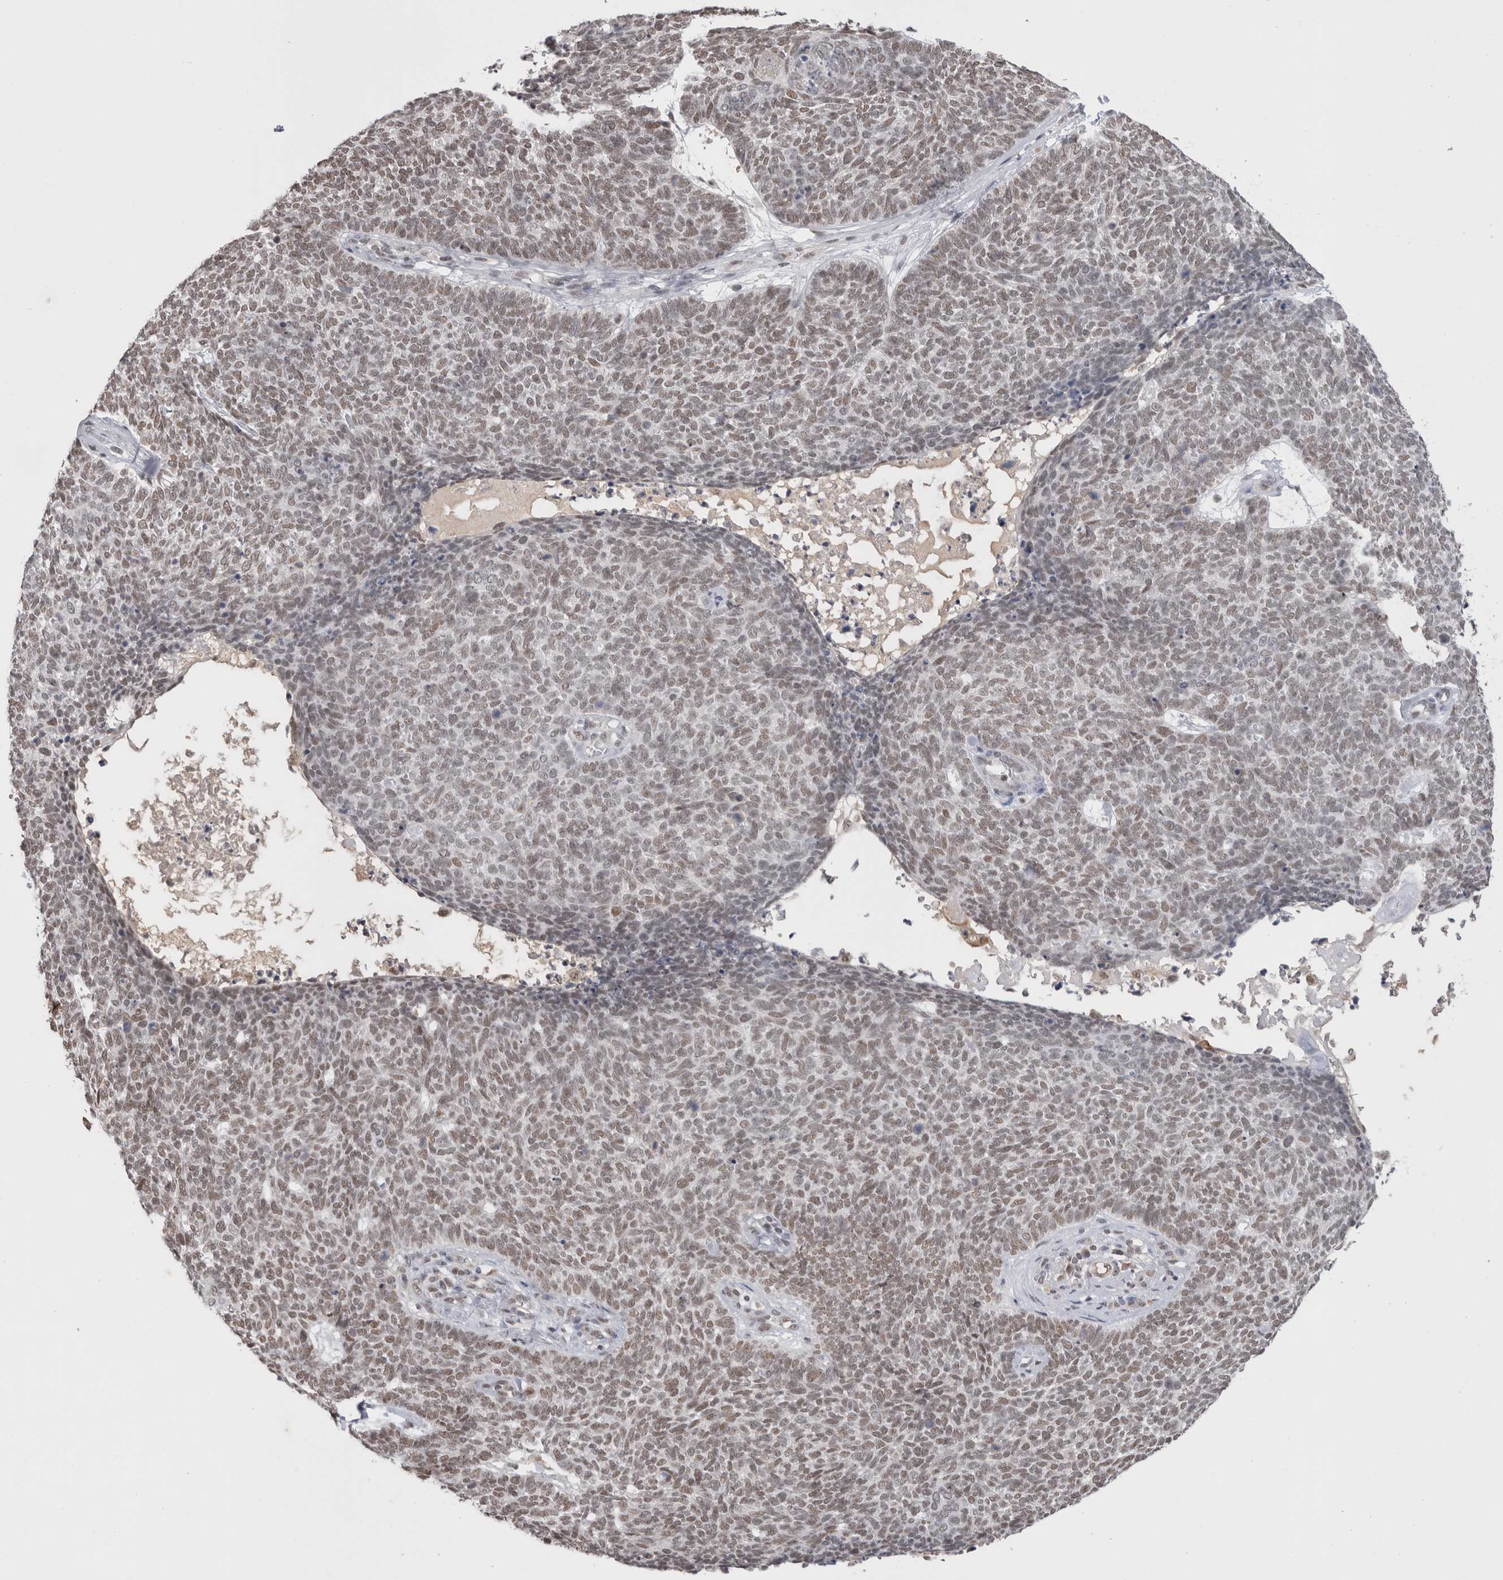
{"staining": {"intensity": "moderate", "quantity": "25%-75%", "location": "nuclear"}, "tissue": "skin cancer", "cell_type": "Tumor cells", "image_type": "cancer", "snomed": [{"axis": "morphology", "description": "Basal cell carcinoma"}, {"axis": "topography", "description": "Skin"}], "caption": "Protein expression analysis of human basal cell carcinoma (skin) reveals moderate nuclear staining in about 25%-75% of tumor cells. Nuclei are stained in blue.", "gene": "DAXX", "patient": {"sex": "female", "age": 84}}